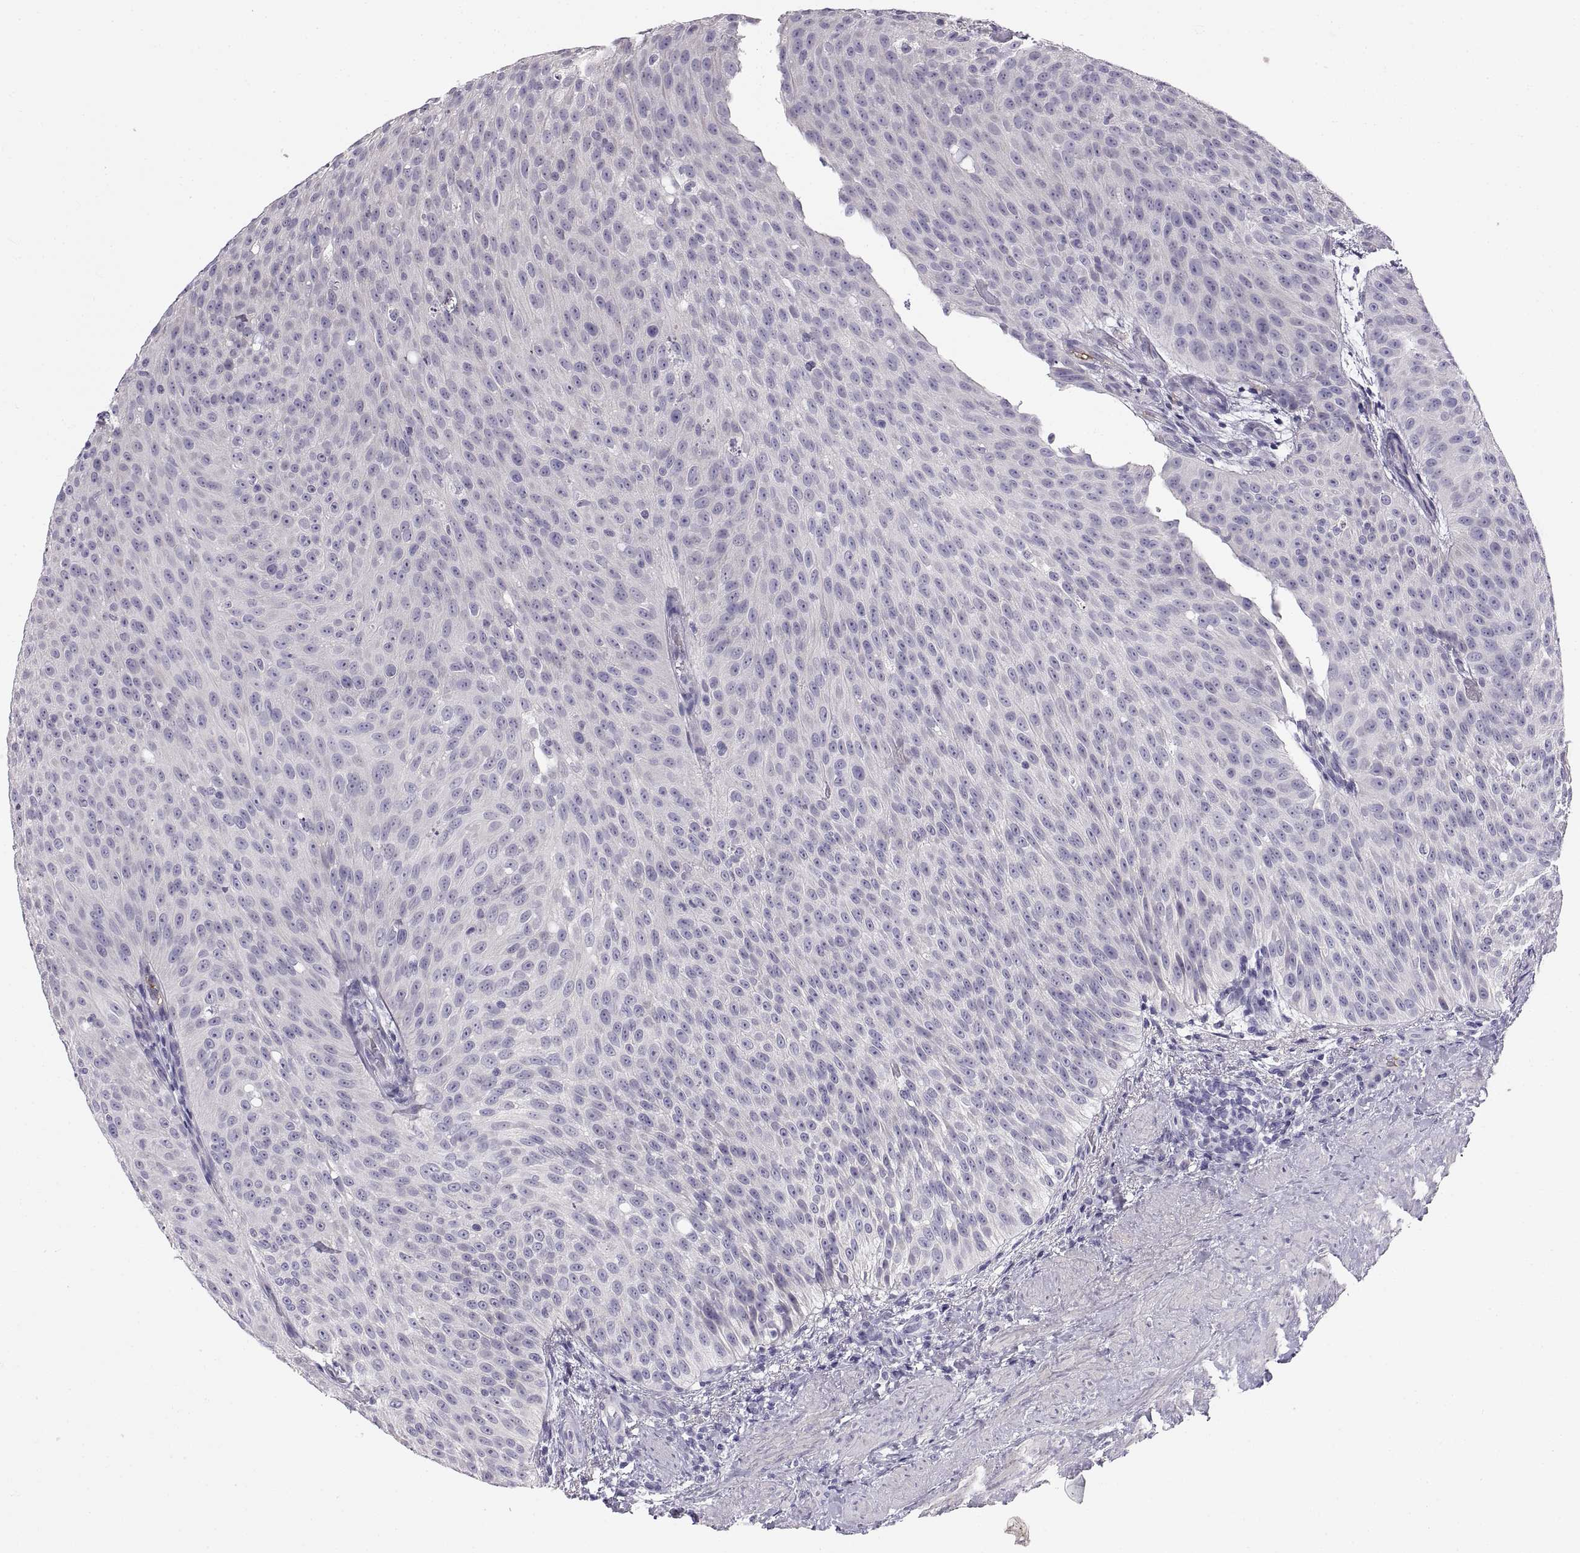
{"staining": {"intensity": "negative", "quantity": "none", "location": "none"}, "tissue": "urothelial cancer", "cell_type": "Tumor cells", "image_type": "cancer", "snomed": [{"axis": "morphology", "description": "Urothelial carcinoma, Low grade"}, {"axis": "topography", "description": "Urinary bladder"}], "caption": "Urothelial cancer was stained to show a protein in brown. There is no significant expression in tumor cells. The staining is performed using DAB brown chromogen with nuclei counter-stained in using hematoxylin.", "gene": "ADAM32", "patient": {"sex": "male", "age": 78}}